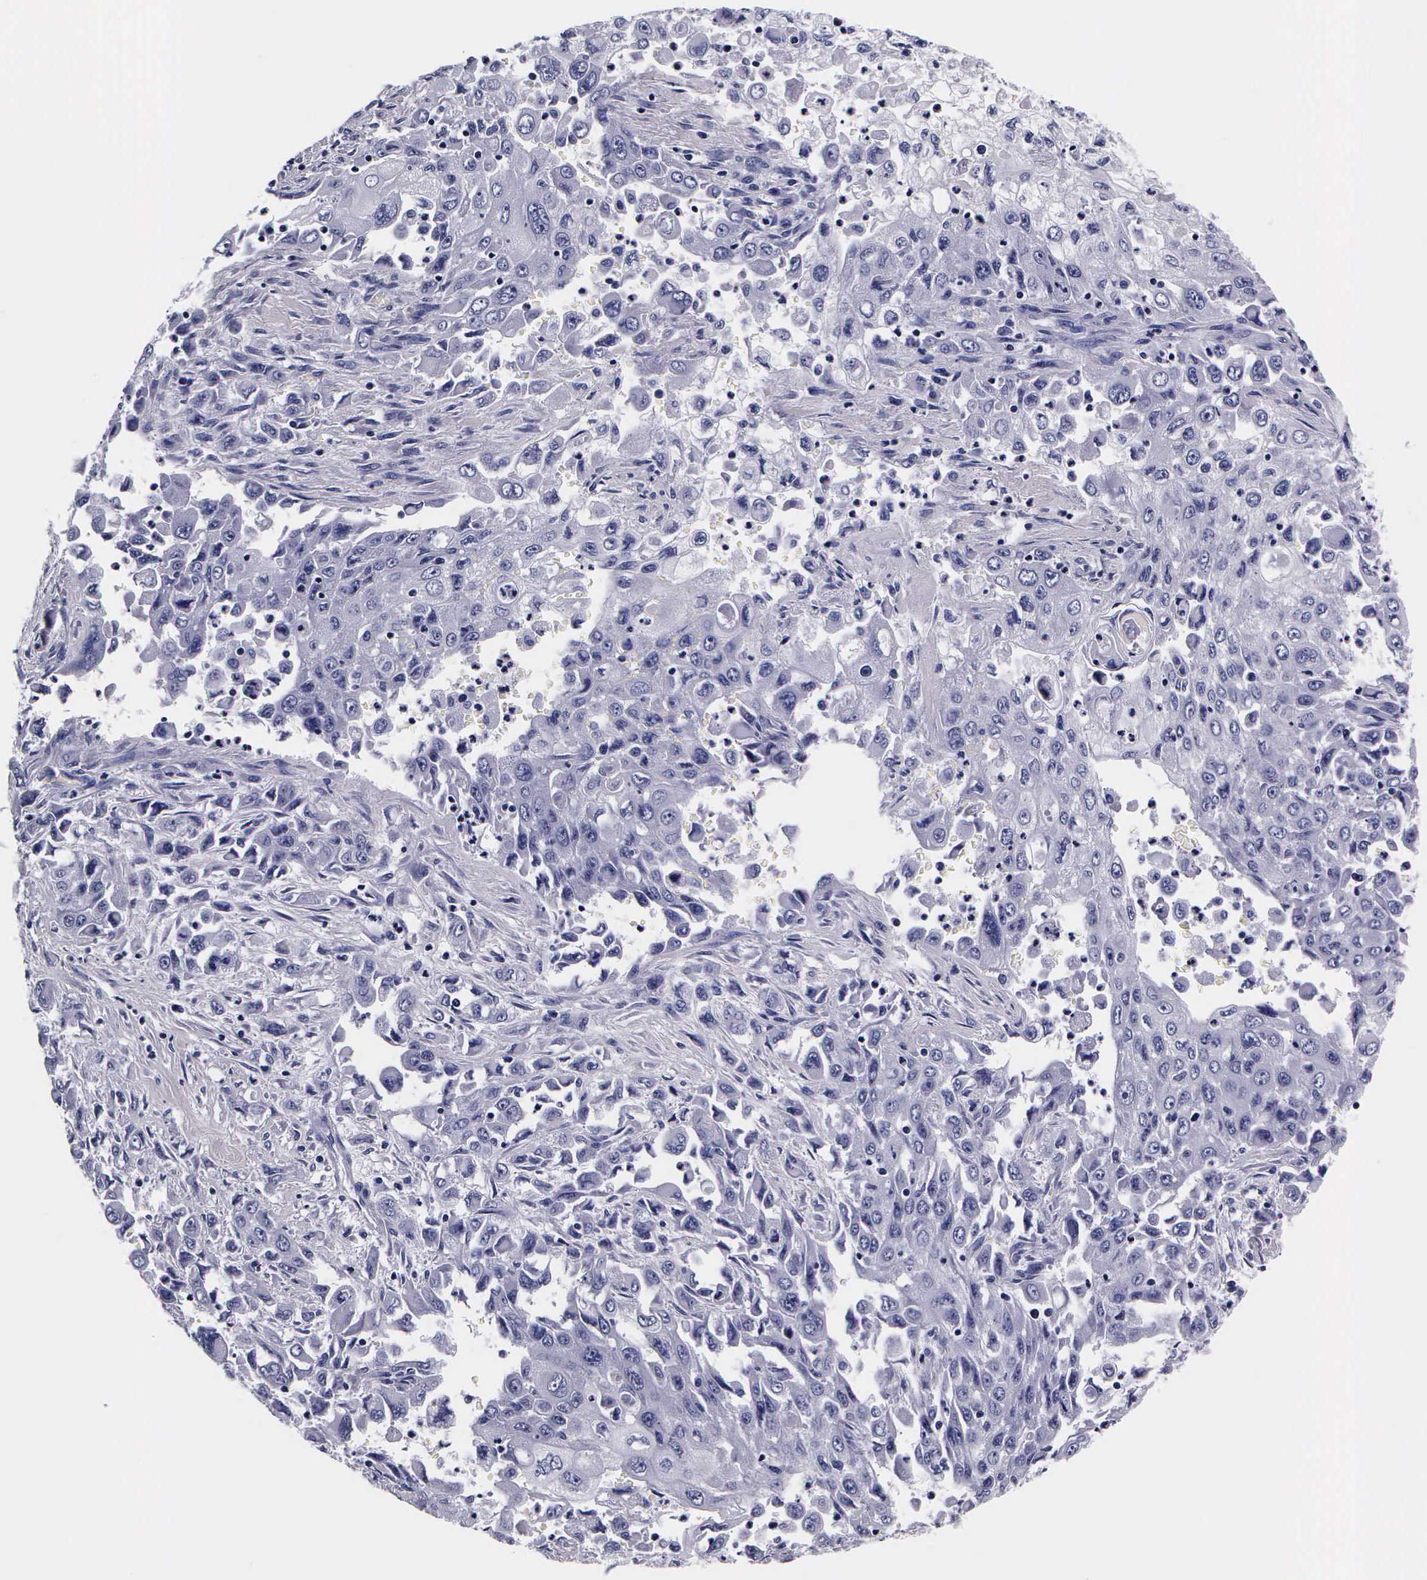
{"staining": {"intensity": "negative", "quantity": "none", "location": "none"}, "tissue": "pancreatic cancer", "cell_type": "Tumor cells", "image_type": "cancer", "snomed": [{"axis": "morphology", "description": "Adenocarcinoma, NOS"}, {"axis": "topography", "description": "Pancreas"}], "caption": "There is no significant staining in tumor cells of pancreatic cancer (adenocarcinoma). (Brightfield microscopy of DAB (3,3'-diaminobenzidine) IHC at high magnification).", "gene": "IAPP", "patient": {"sex": "male", "age": 70}}